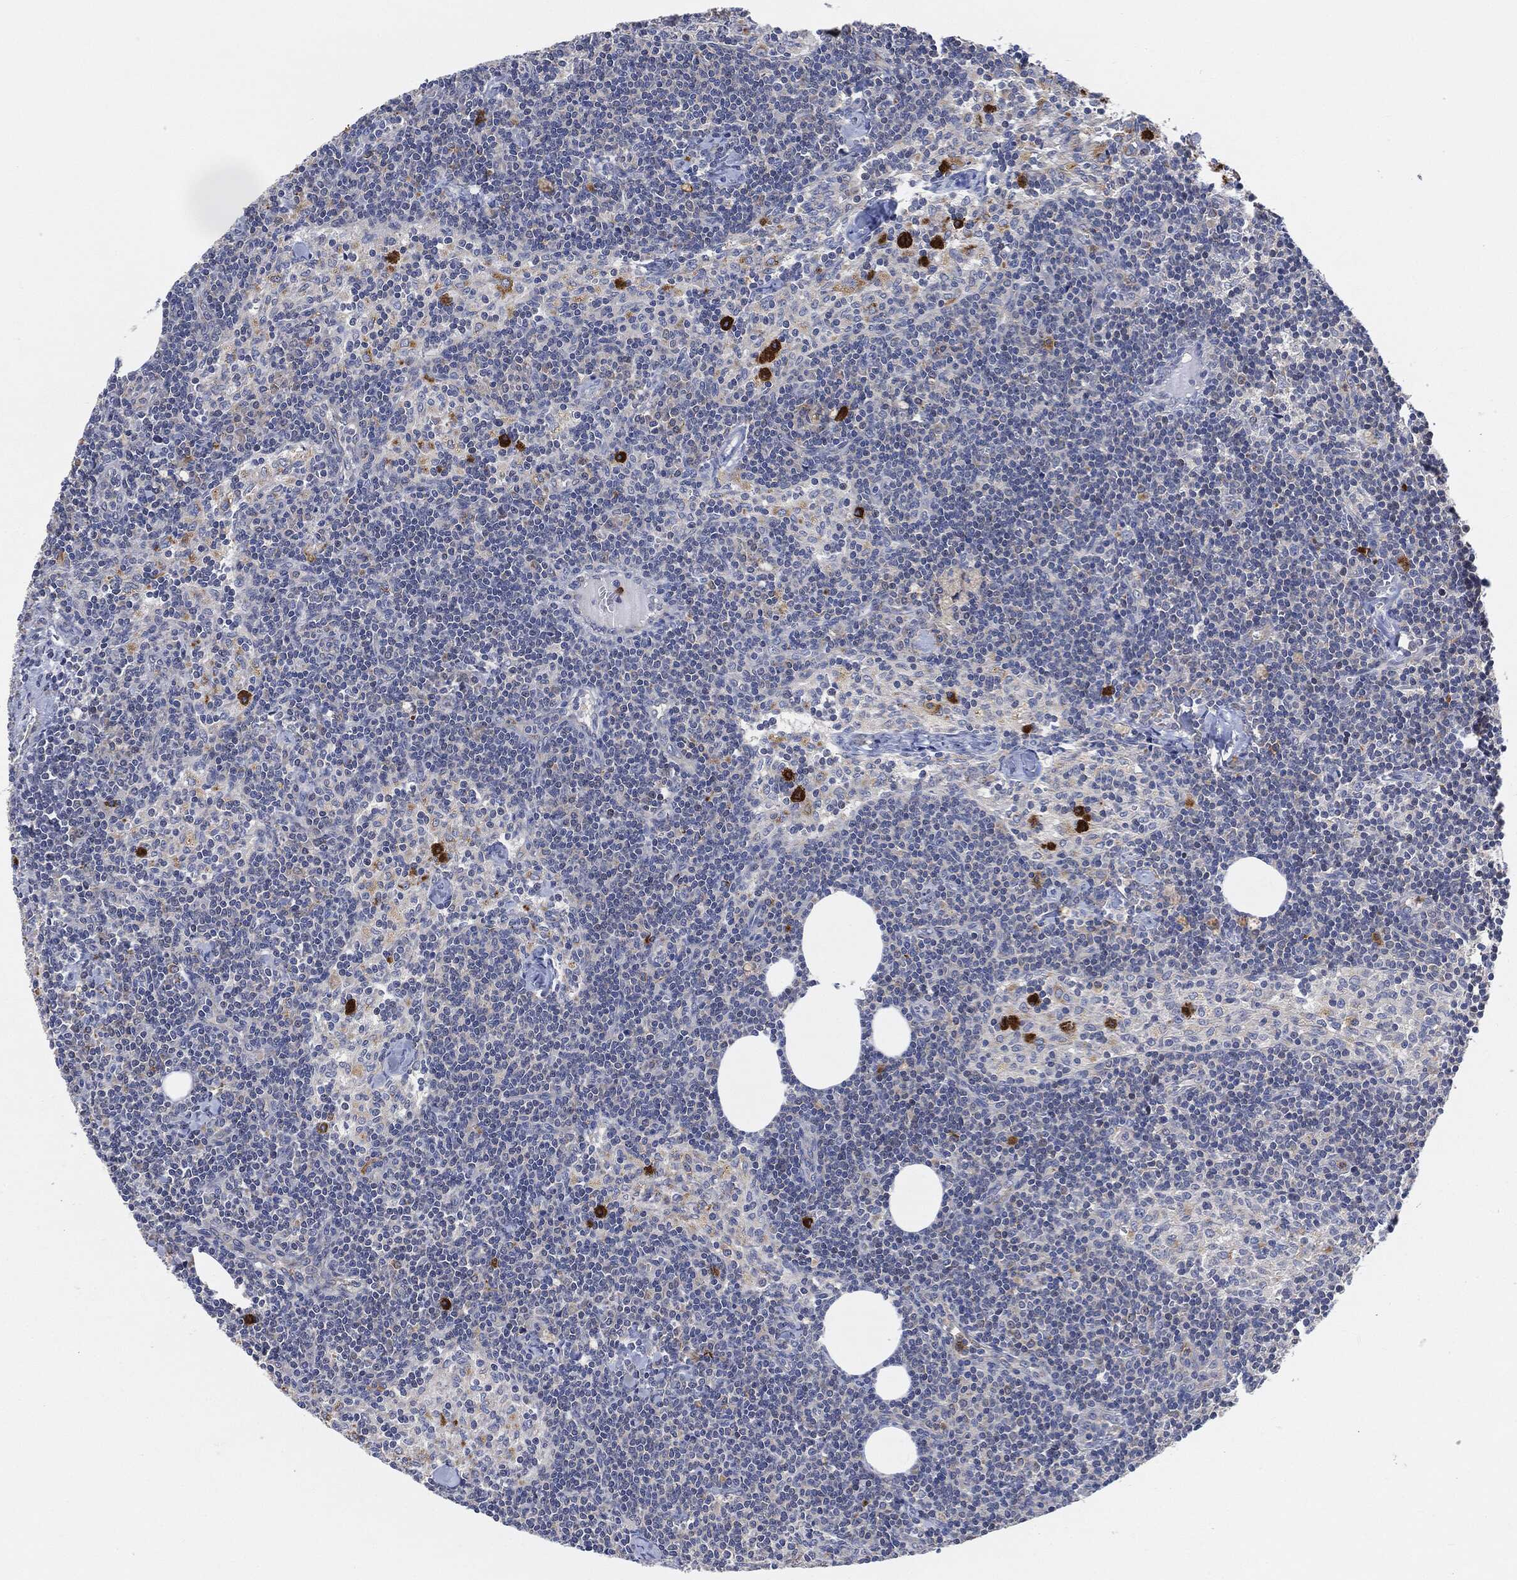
{"staining": {"intensity": "strong", "quantity": "<25%", "location": "cytoplasmic/membranous"}, "tissue": "lymph node", "cell_type": "Non-germinal center cells", "image_type": "normal", "snomed": [{"axis": "morphology", "description": "Normal tissue, NOS"}, {"axis": "topography", "description": "Lymph node"}], "caption": "A high-resolution micrograph shows immunohistochemistry staining of unremarkable lymph node, which reveals strong cytoplasmic/membranous staining in approximately <25% of non-germinal center cells. (Stains: DAB (3,3'-diaminobenzidine) in brown, nuclei in blue, Microscopy: brightfield microscopy at high magnification).", "gene": "VSIG4", "patient": {"sex": "female", "age": 51}}